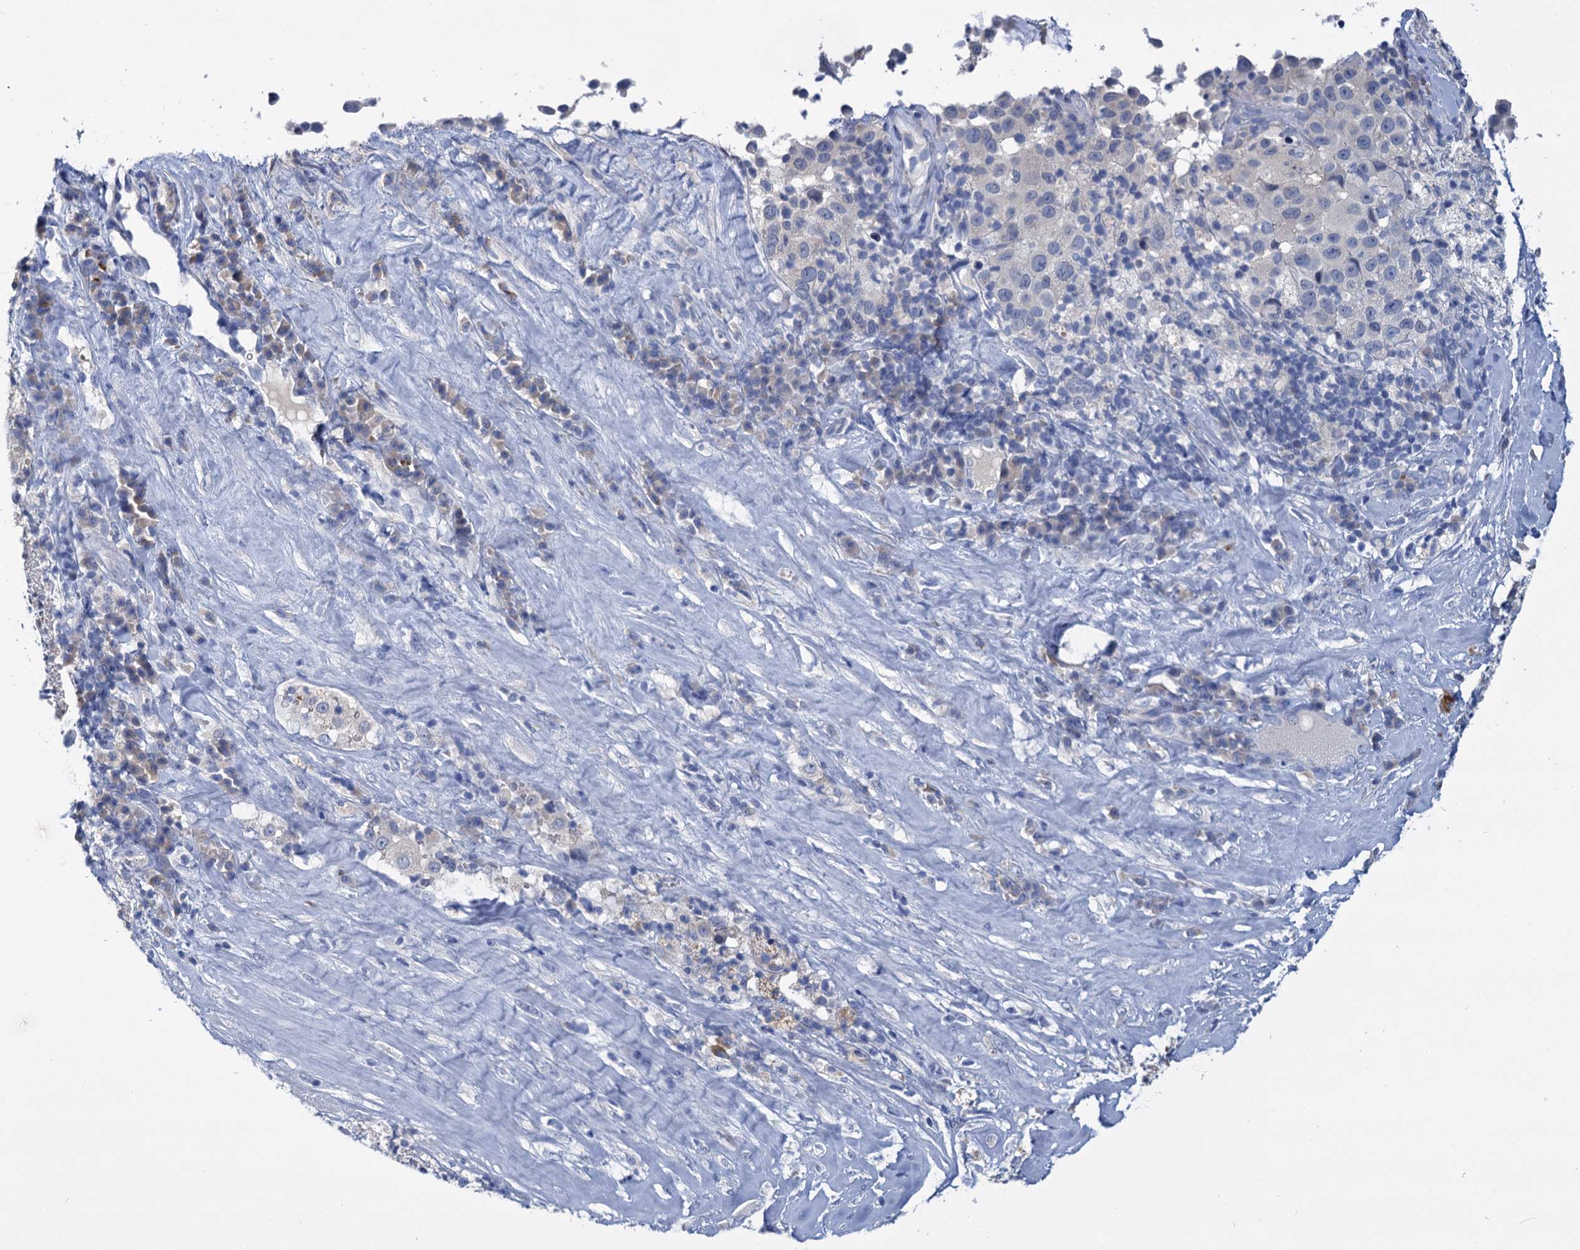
{"staining": {"intensity": "negative", "quantity": "none", "location": "none"}, "tissue": "melanoma", "cell_type": "Tumor cells", "image_type": "cancer", "snomed": [{"axis": "morphology", "description": "Malignant melanoma, Metastatic site"}, {"axis": "topography", "description": "Lymph node"}], "caption": "Human melanoma stained for a protein using IHC exhibits no positivity in tumor cells.", "gene": "ANKRD42", "patient": {"sex": "male", "age": 62}}